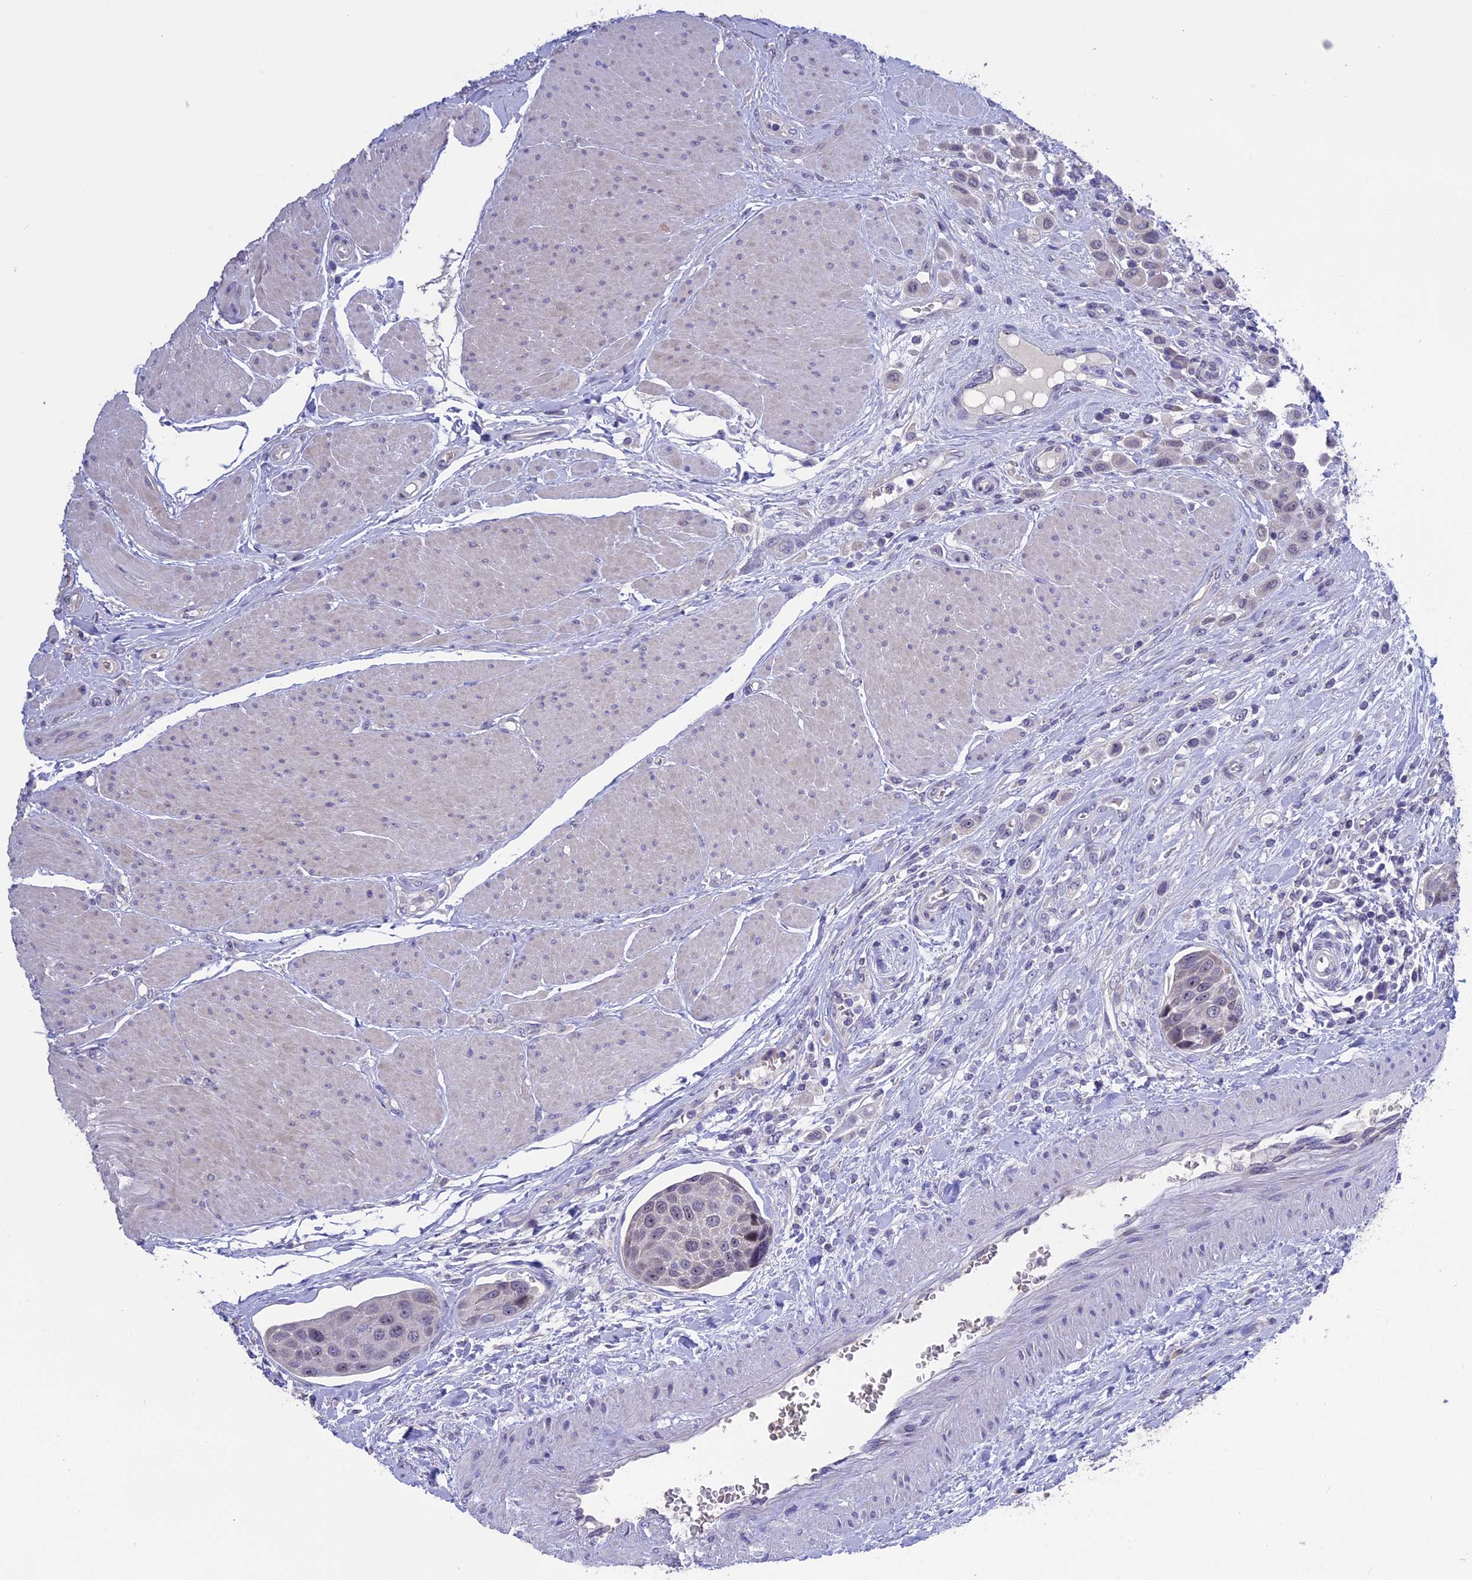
{"staining": {"intensity": "negative", "quantity": "none", "location": "none"}, "tissue": "urothelial cancer", "cell_type": "Tumor cells", "image_type": "cancer", "snomed": [{"axis": "morphology", "description": "Urothelial carcinoma, High grade"}, {"axis": "topography", "description": "Urinary bladder"}], "caption": "Immunohistochemistry micrograph of neoplastic tissue: urothelial cancer stained with DAB (3,3'-diaminobenzidine) reveals no significant protein expression in tumor cells. (DAB (3,3'-diaminobenzidine) immunohistochemistry with hematoxylin counter stain).", "gene": "KNOP1", "patient": {"sex": "male", "age": 50}}